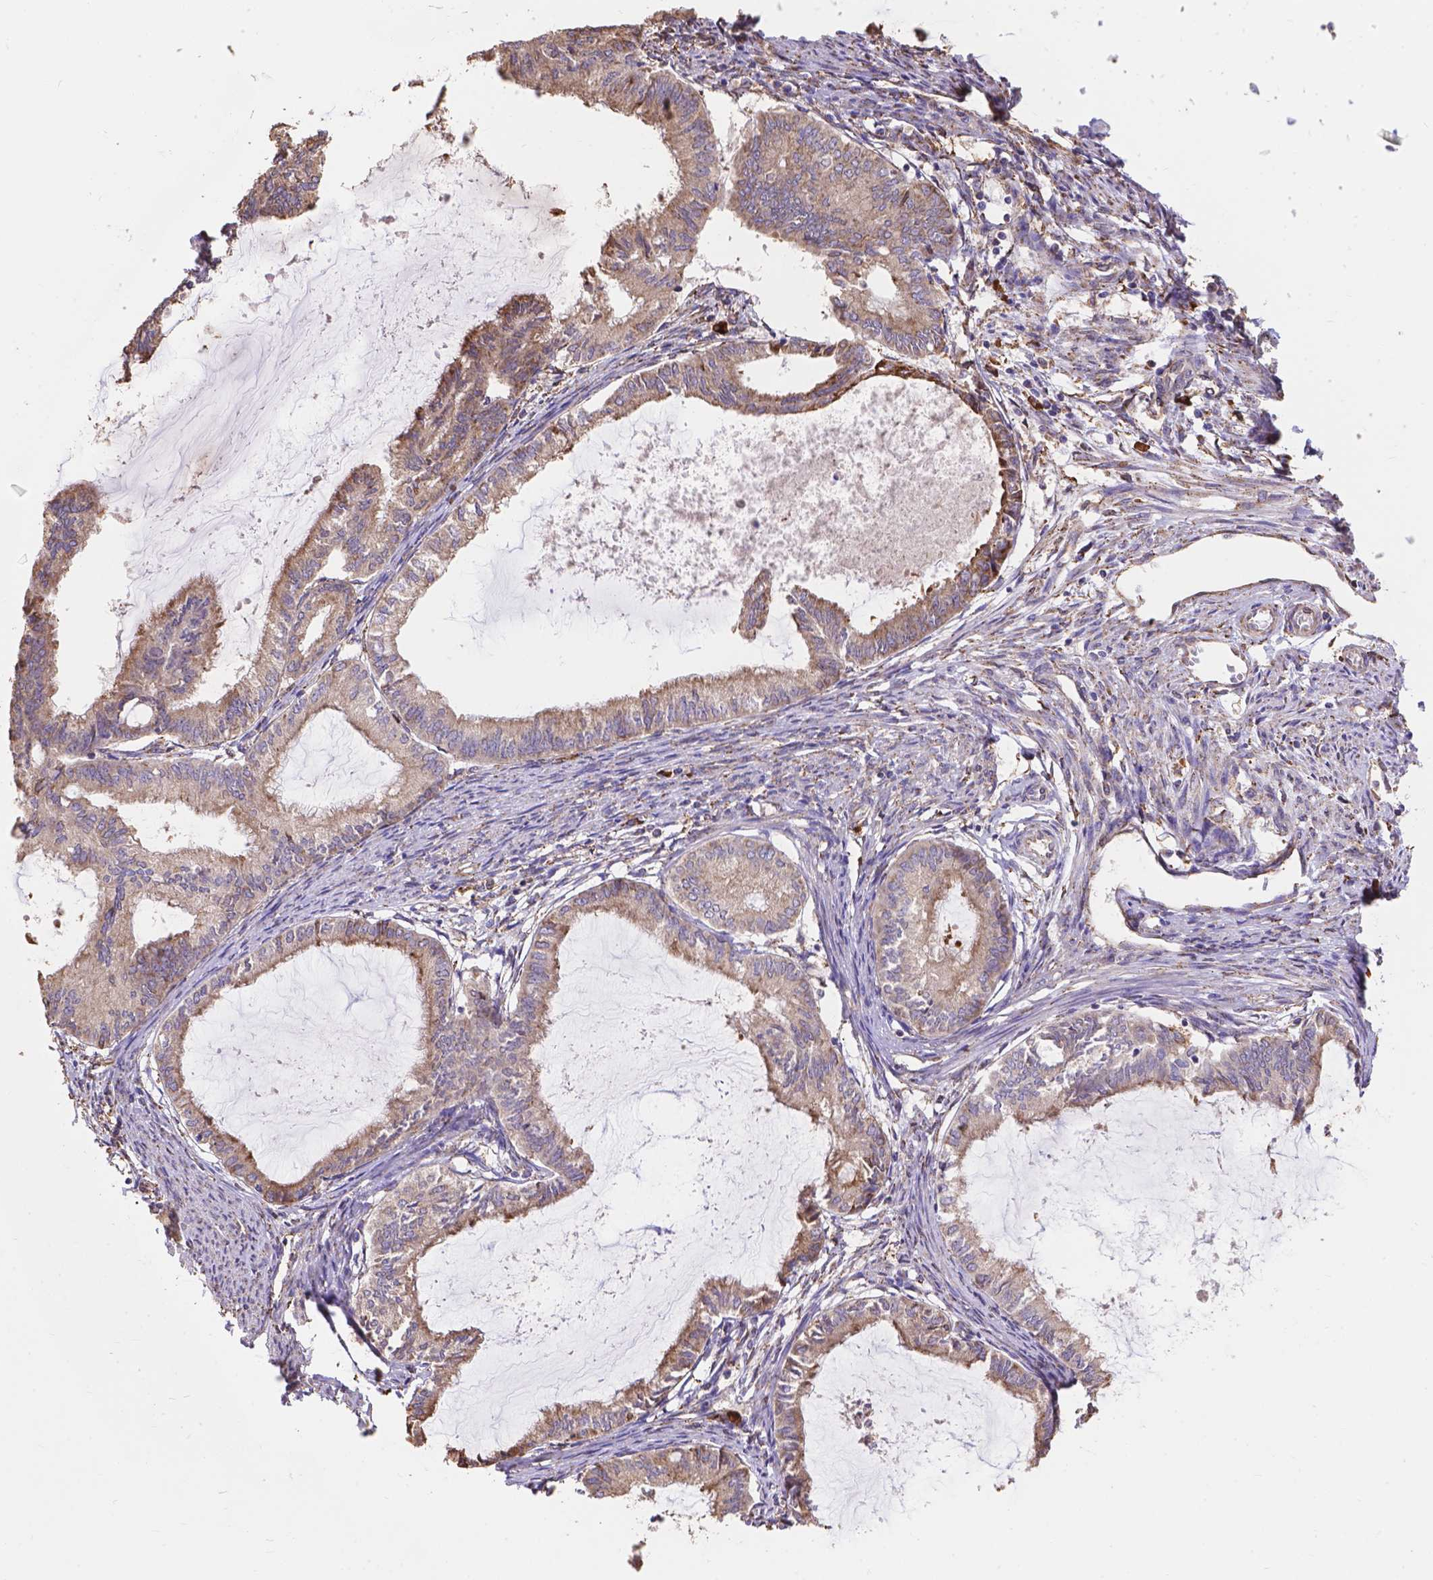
{"staining": {"intensity": "moderate", "quantity": "25%-75%", "location": "cytoplasmic/membranous"}, "tissue": "endometrial cancer", "cell_type": "Tumor cells", "image_type": "cancer", "snomed": [{"axis": "morphology", "description": "Adenocarcinoma, NOS"}, {"axis": "topography", "description": "Endometrium"}], "caption": "A brown stain shows moderate cytoplasmic/membranous staining of a protein in endometrial cancer (adenocarcinoma) tumor cells.", "gene": "IPO11", "patient": {"sex": "female", "age": 86}}